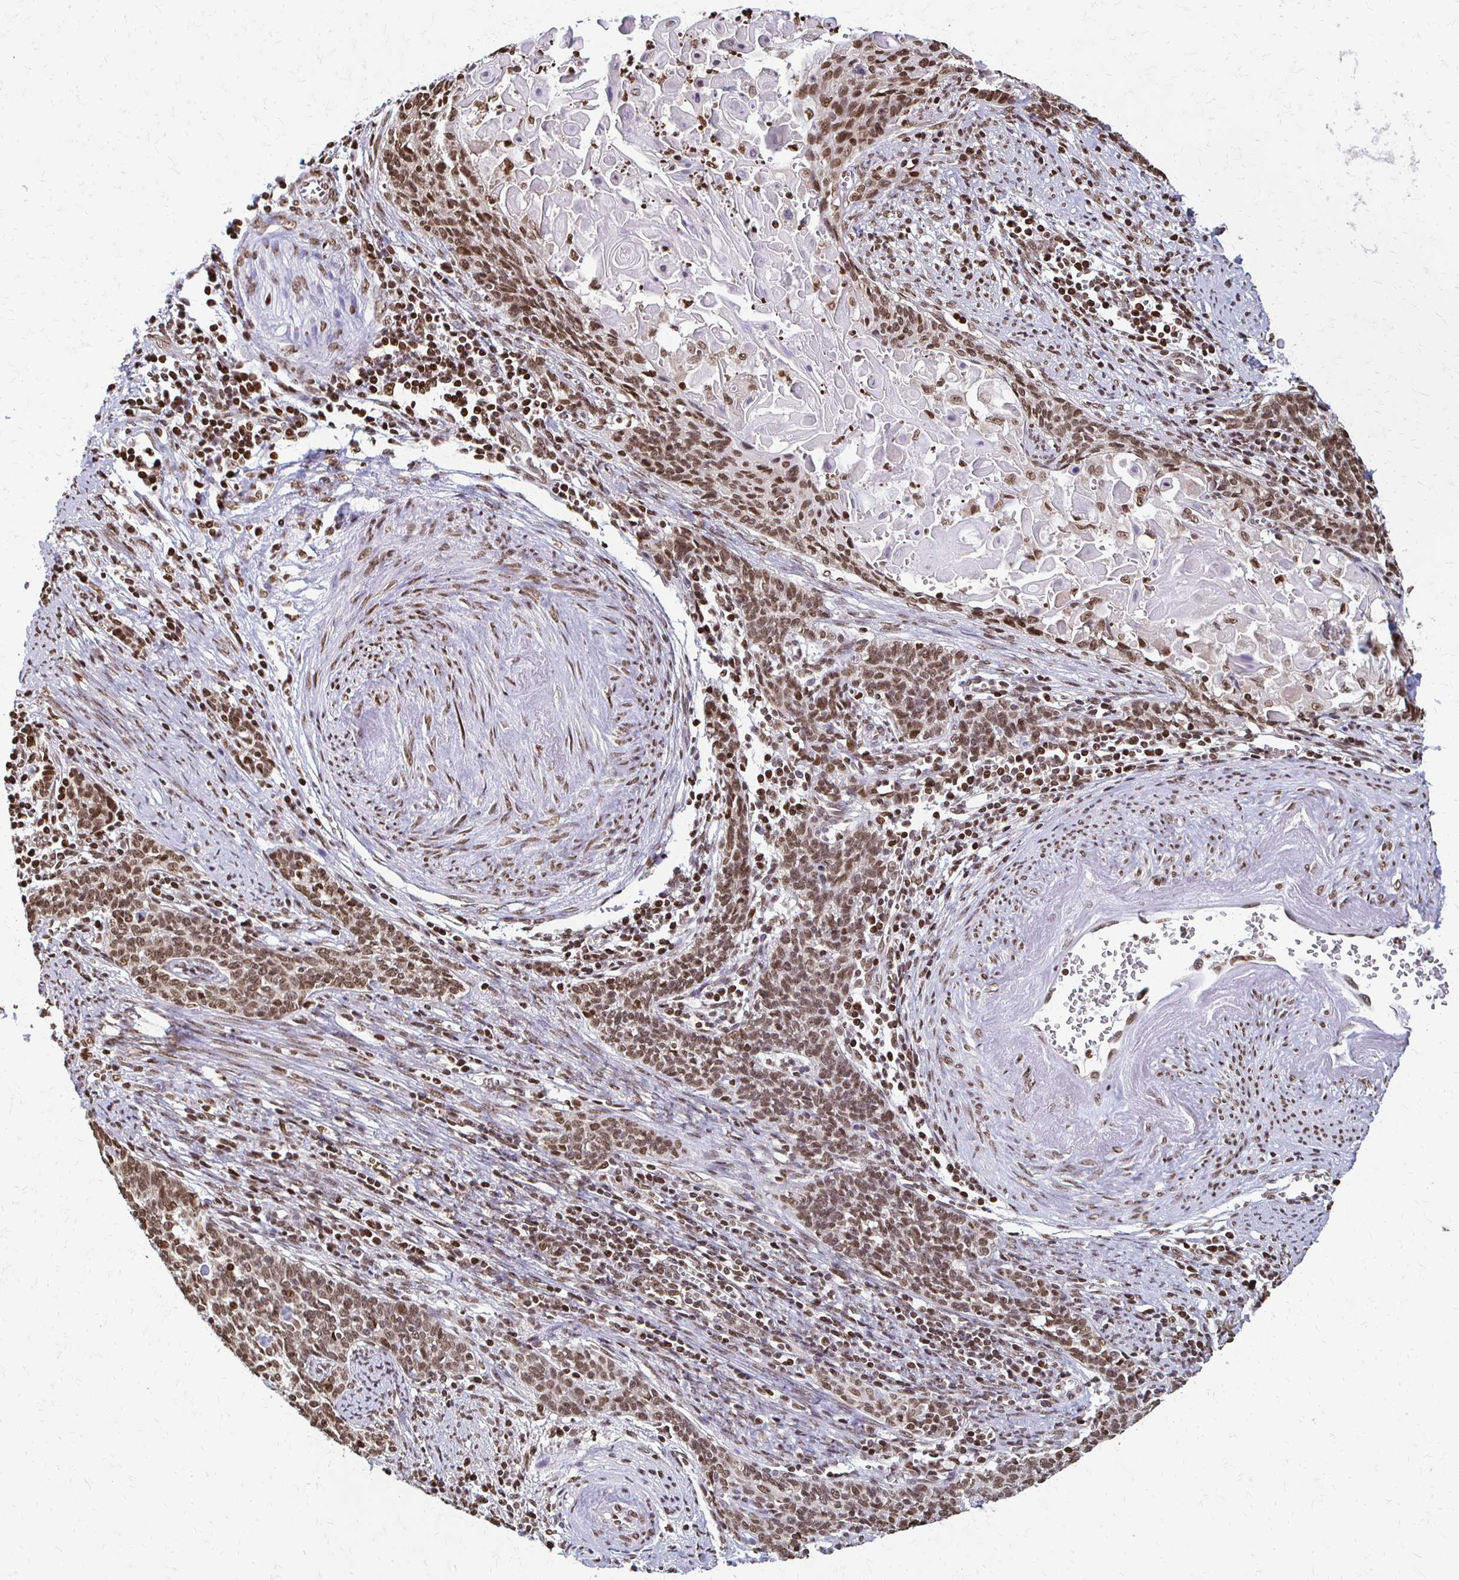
{"staining": {"intensity": "moderate", "quantity": ">75%", "location": "nuclear"}, "tissue": "cervical cancer", "cell_type": "Tumor cells", "image_type": "cancer", "snomed": [{"axis": "morphology", "description": "Squamous cell carcinoma, NOS"}, {"axis": "topography", "description": "Cervix"}], "caption": "A histopathology image of human cervical cancer stained for a protein displays moderate nuclear brown staining in tumor cells.", "gene": "HOXA9", "patient": {"sex": "female", "age": 39}}